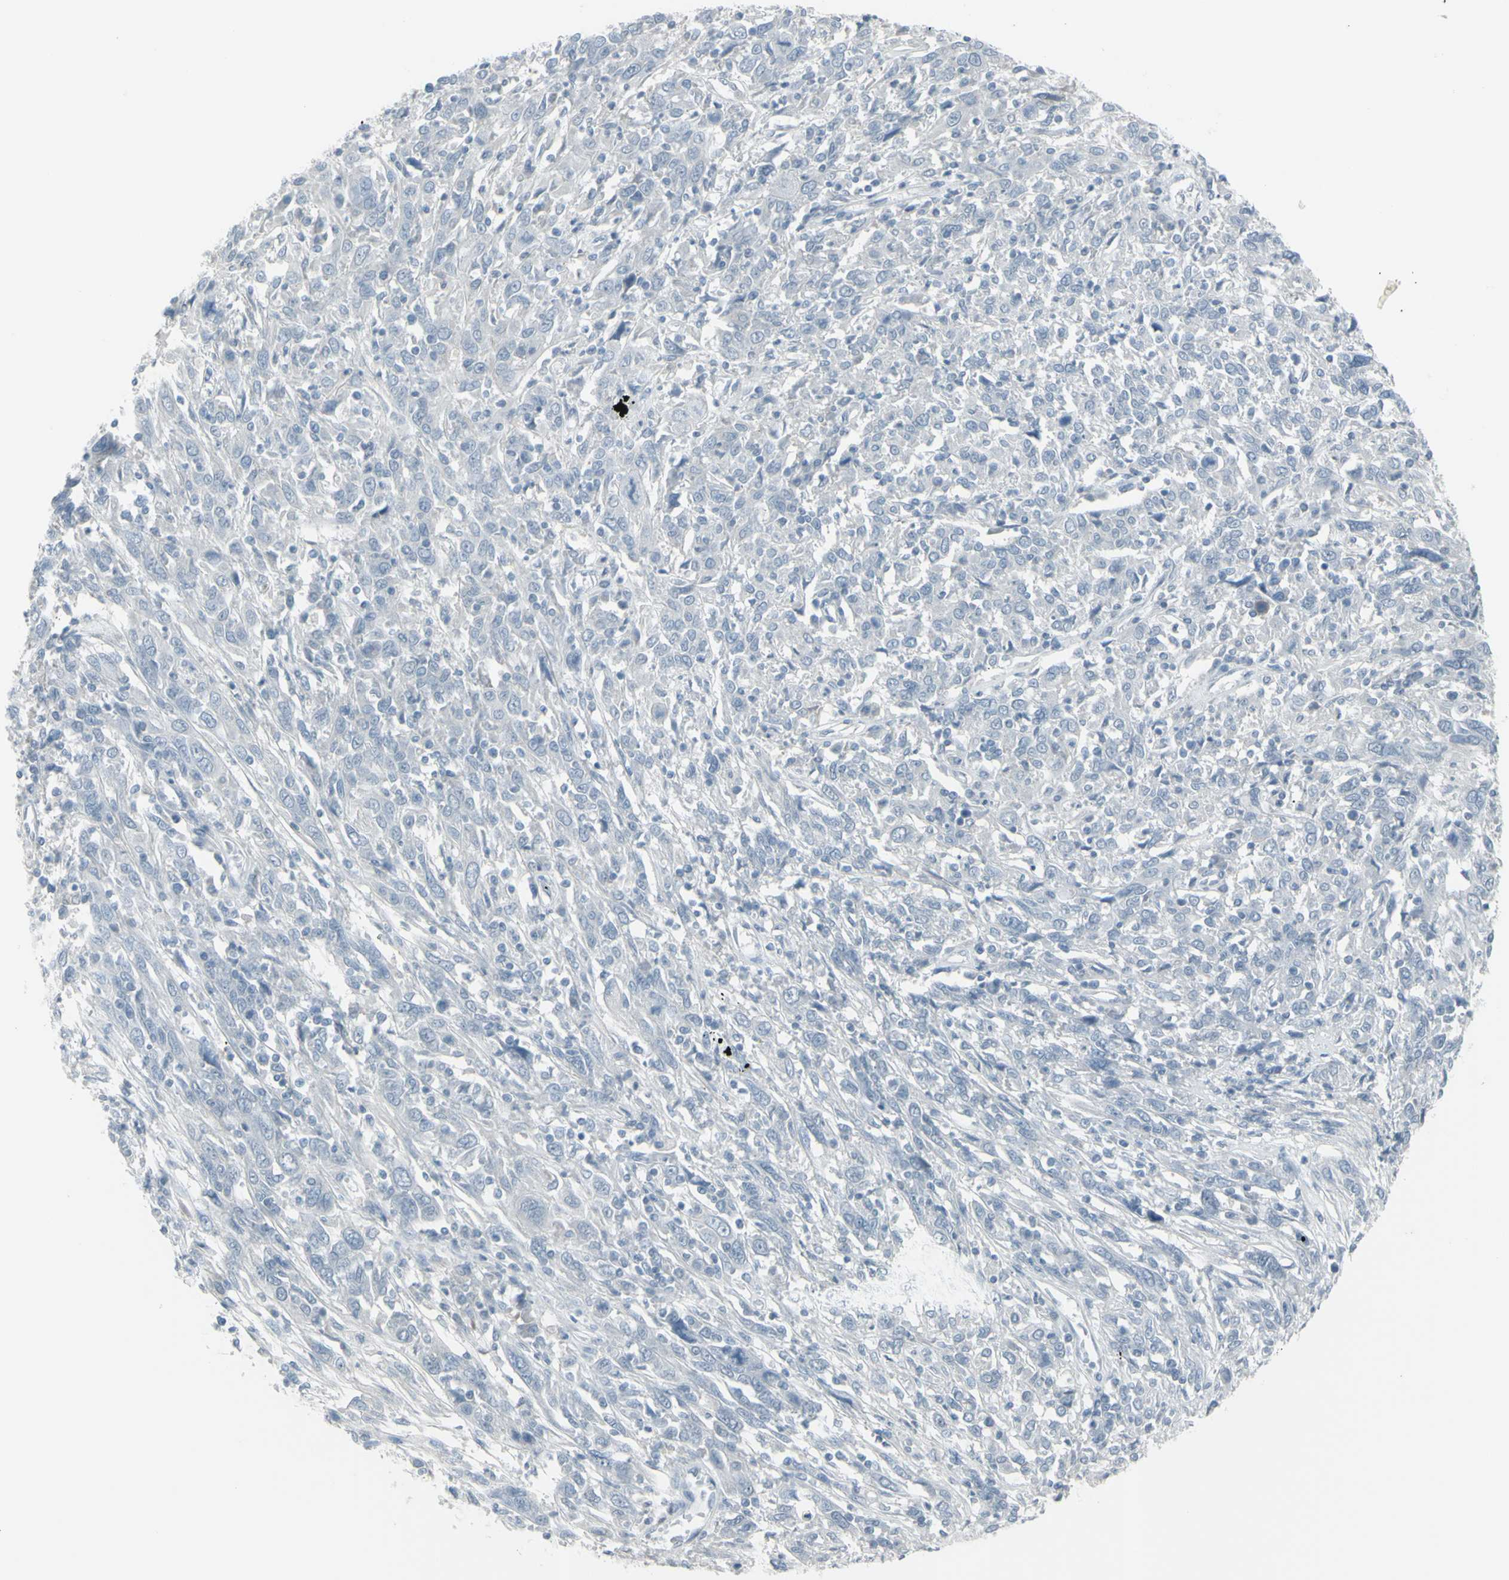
{"staining": {"intensity": "negative", "quantity": "none", "location": "none"}, "tissue": "cervical cancer", "cell_type": "Tumor cells", "image_type": "cancer", "snomed": [{"axis": "morphology", "description": "Squamous cell carcinoma, NOS"}, {"axis": "topography", "description": "Cervix"}], "caption": "Tumor cells show no significant positivity in squamous cell carcinoma (cervical).", "gene": "RAB3A", "patient": {"sex": "female", "age": 46}}